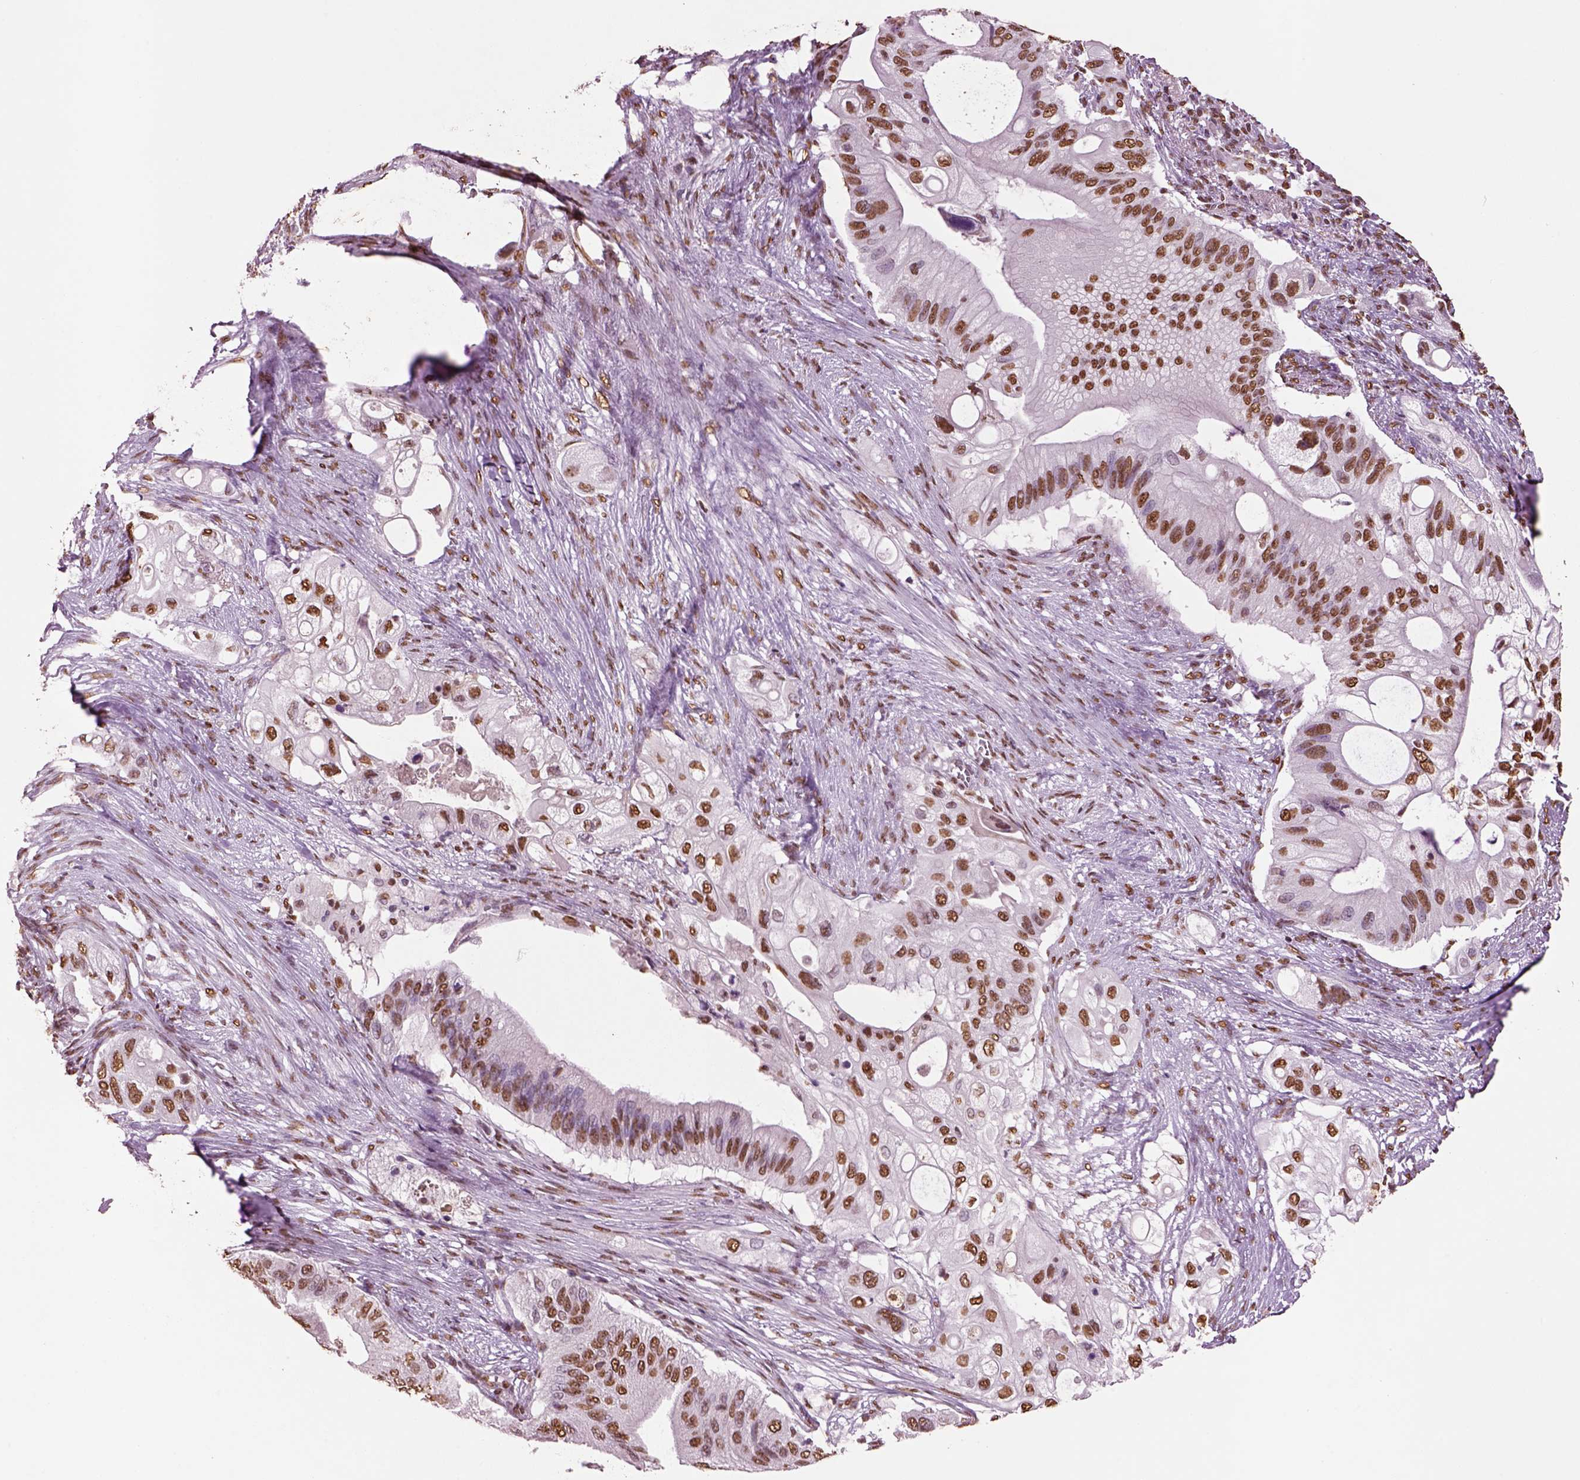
{"staining": {"intensity": "moderate", "quantity": ">75%", "location": "nuclear"}, "tissue": "pancreatic cancer", "cell_type": "Tumor cells", "image_type": "cancer", "snomed": [{"axis": "morphology", "description": "Adenocarcinoma, NOS"}, {"axis": "topography", "description": "Pancreas"}], "caption": "Protein expression analysis of human pancreatic cancer reveals moderate nuclear expression in approximately >75% of tumor cells. (Brightfield microscopy of DAB IHC at high magnification).", "gene": "DDX3X", "patient": {"sex": "female", "age": 72}}